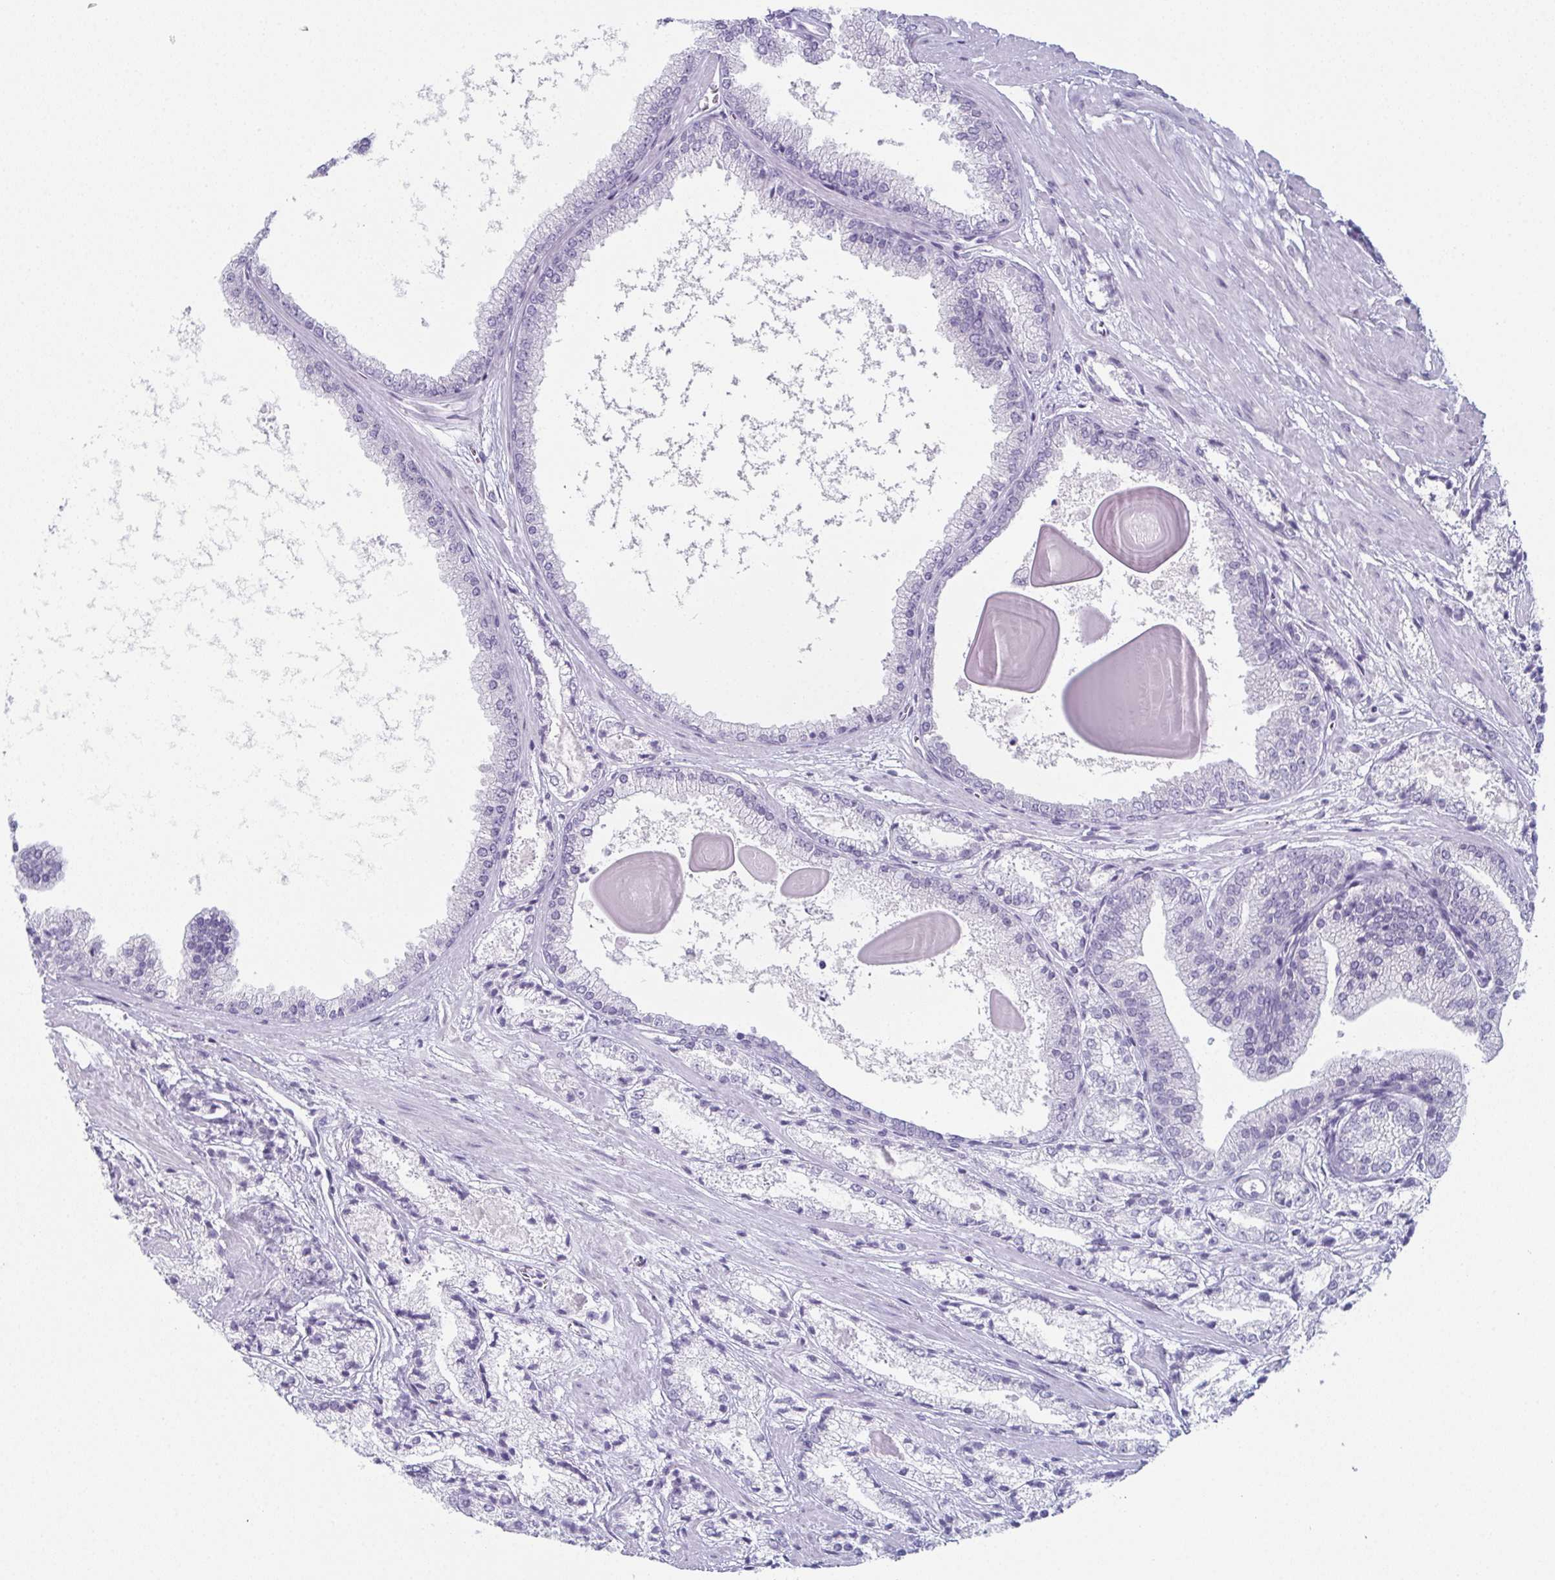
{"staining": {"intensity": "negative", "quantity": "none", "location": "none"}, "tissue": "prostate cancer", "cell_type": "Tumor cells", "image_type": "cancer", "snomed": [{"axis": "morphology", "description": "Adenocarcinoma, High grade"}, {"axis": "topography", "description": "Prostate"}], "caption": "Immunohistochemical staining of human prostate cancer demonstrates no significant staining in tumor cells. Nuclei are stained in blue.", "gene": "ENKUR", "patient": {"sex": "male", "age": 64}}